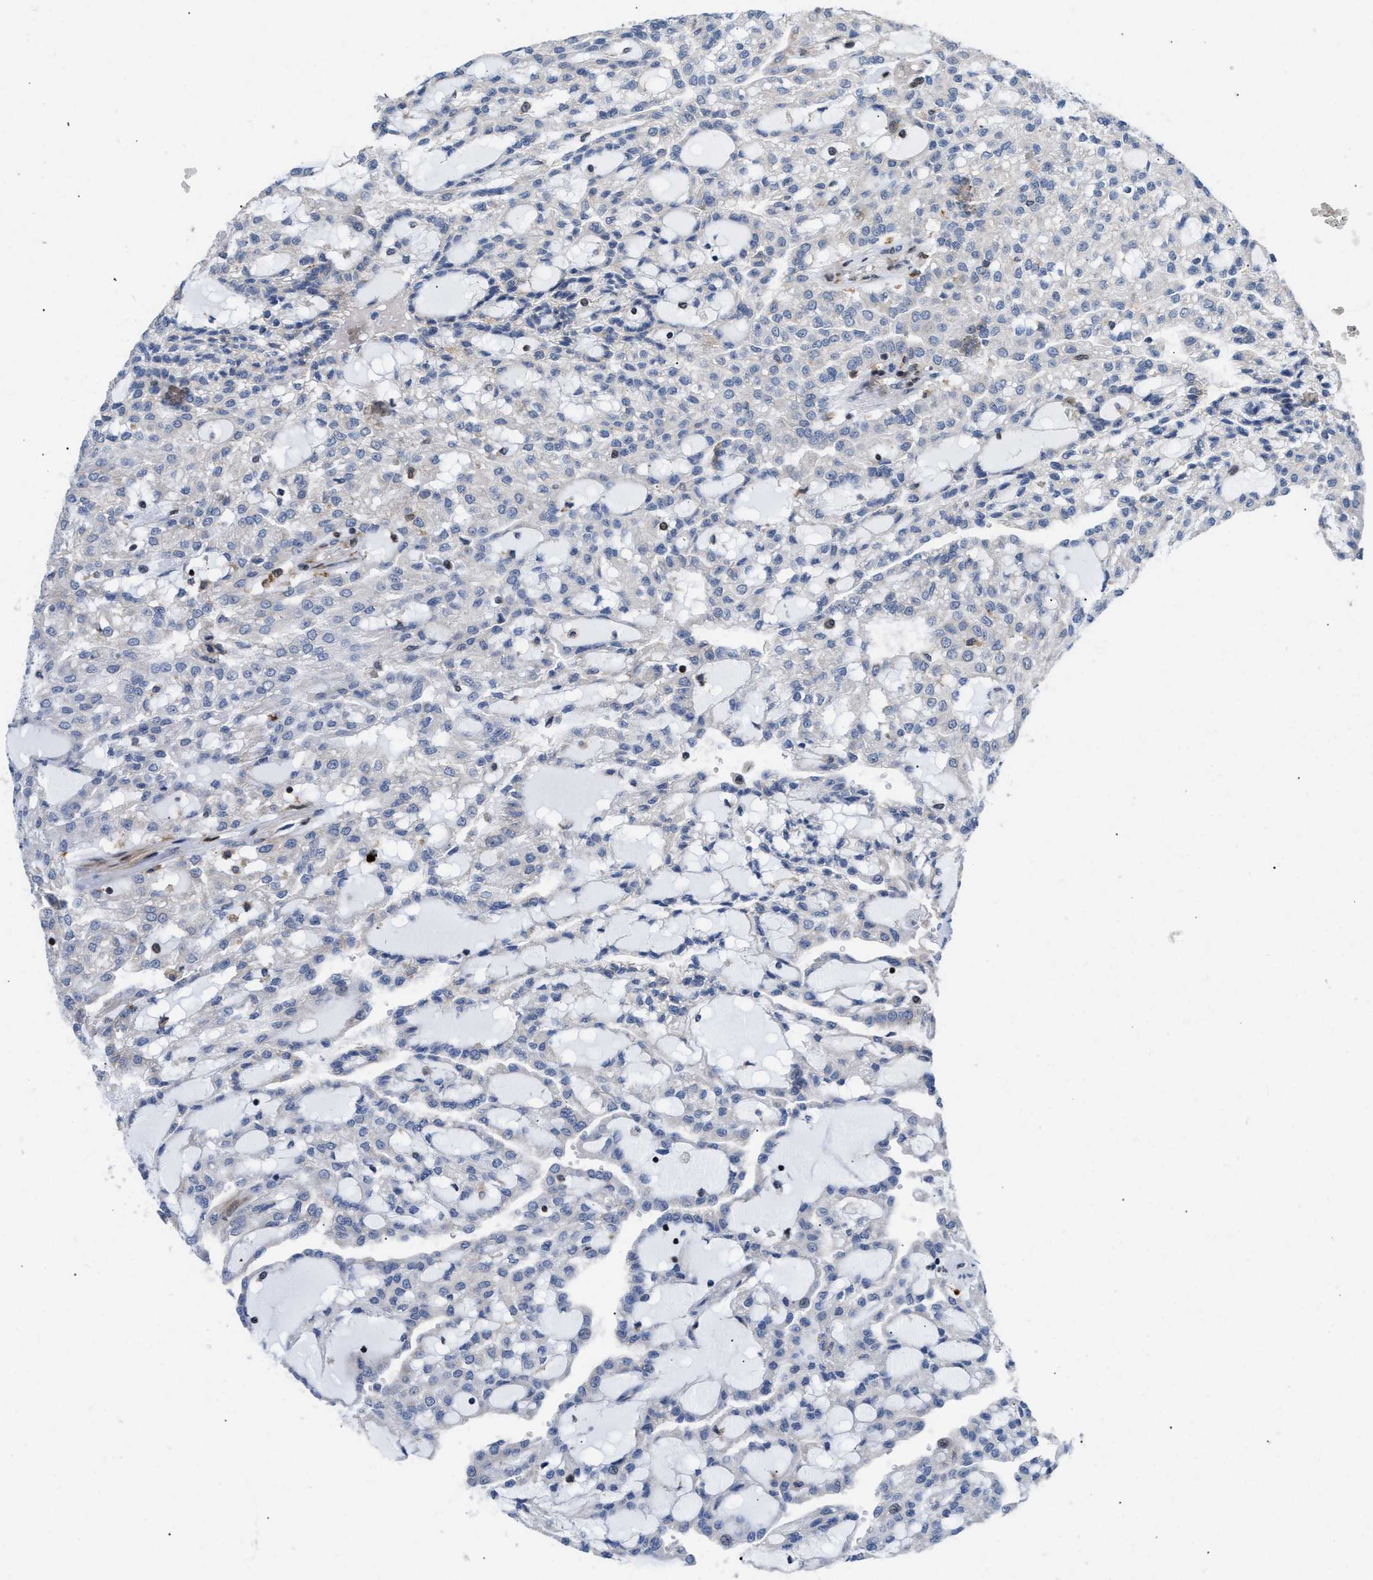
{"staining": {"intensity": "negative", "quantity": "none", "location": "none"}, "tissue": "renal cancer", "cell_type": "Tumor cells", "image_type": "cancer", "snomed": [{"axis": "morphology", "description": "Adenocarcinoma, NOS"}, {"axis": "topography", "description": "Kidney"}], "caption": "This is a micrograph of IHC staining of adenocarcinoma (renal), which shows no positivity in tumor cells.", "gene": "ATP9A", "patient": {"sex": "male", "age": 63}}